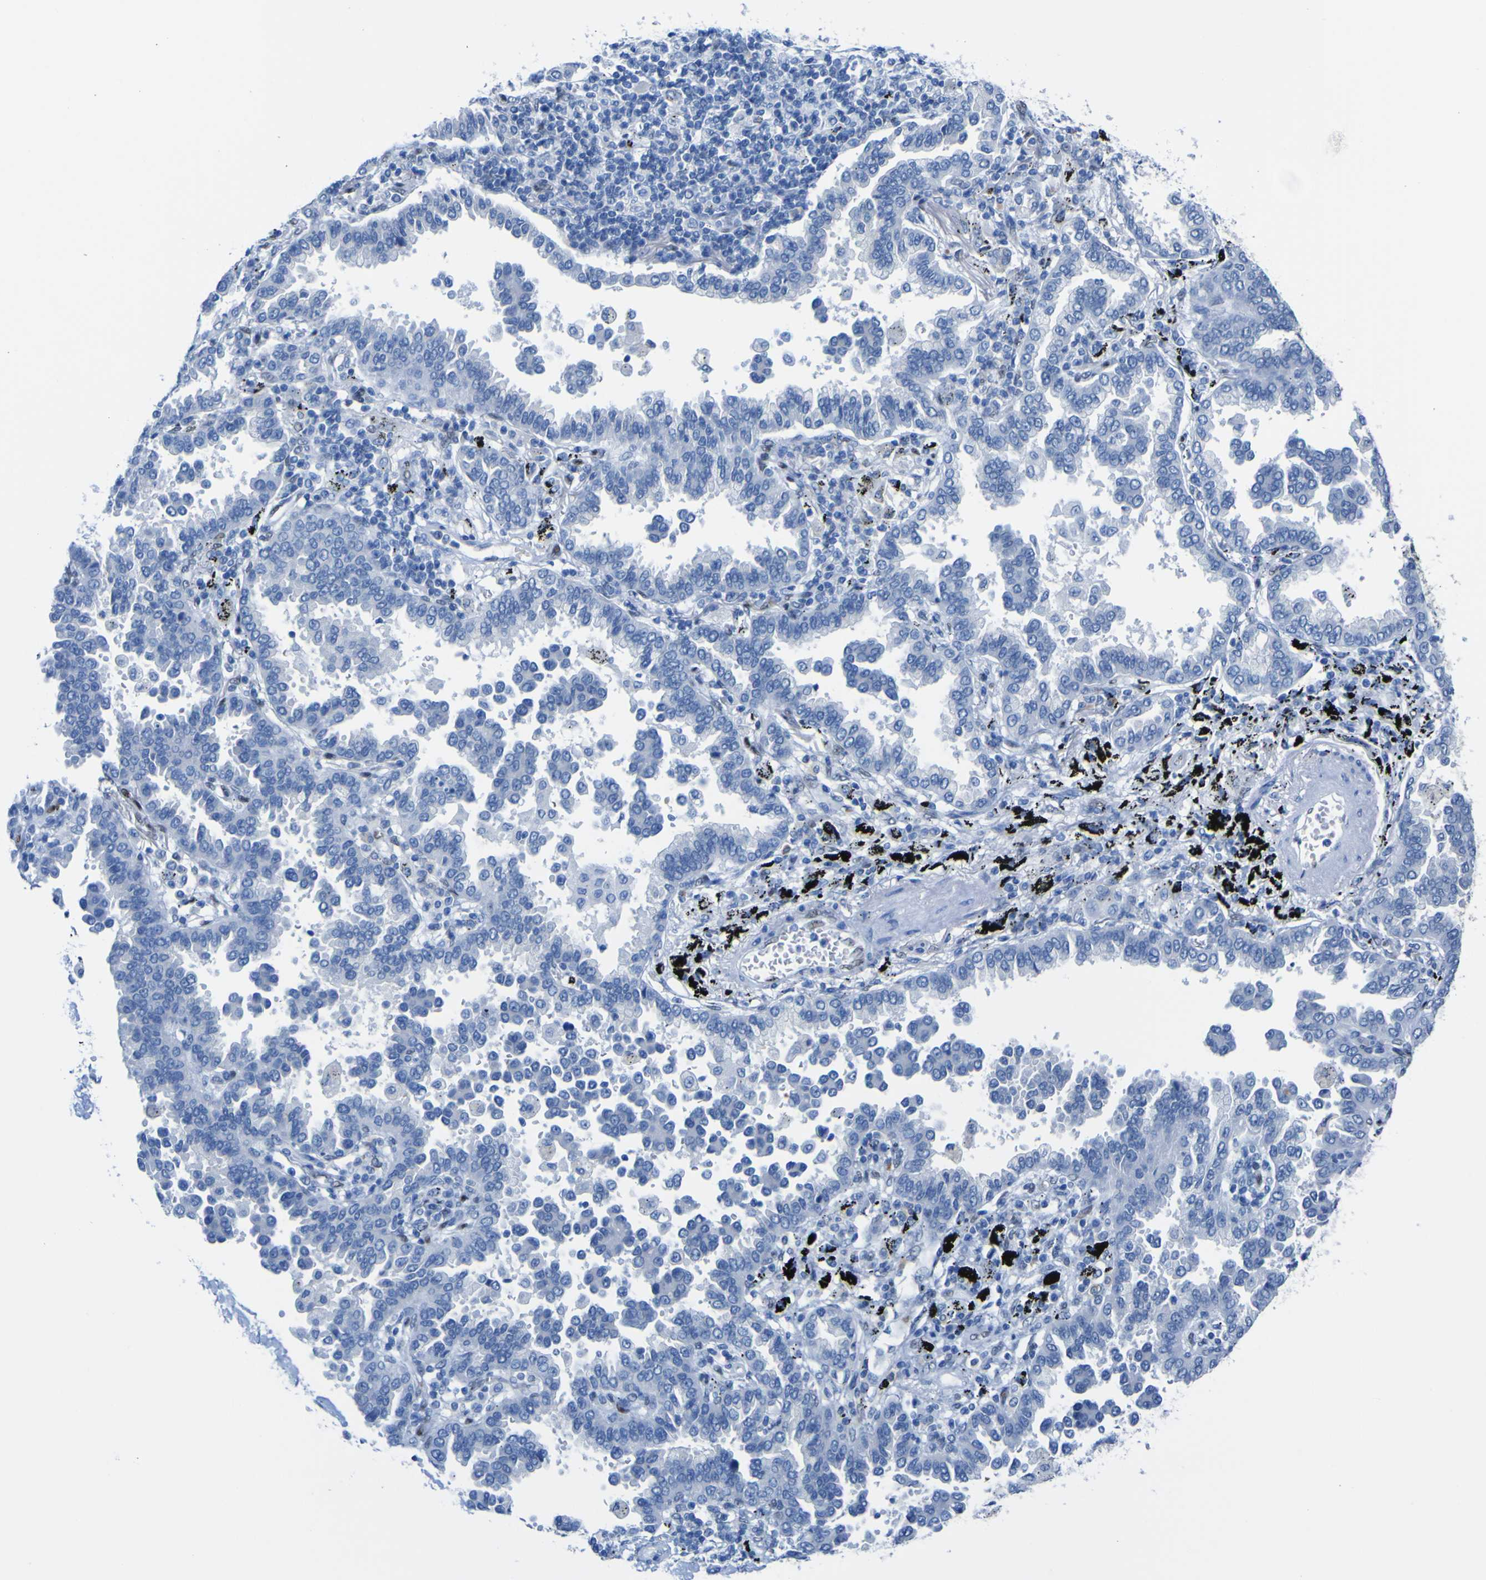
{"staining": {"intensity": "negative", "quantity": "none", "location": "none"}, "tissue": "lung cancer", "cell_type": "Tumor cells", "image_type": "cancer", "snomed": [{"axis": "morphology", "description": "Normal tissue, NOS"}, {"axis": "morphology", "description": "Adenocarcinoma, NOS"}, {"axis": "topography", "description": "Lung"}], "caption": "Tumor cells are negative for brown protein staining in lung cancer.", "gene": "DACH1", "patient": {"sex": "male", "age": 59}}